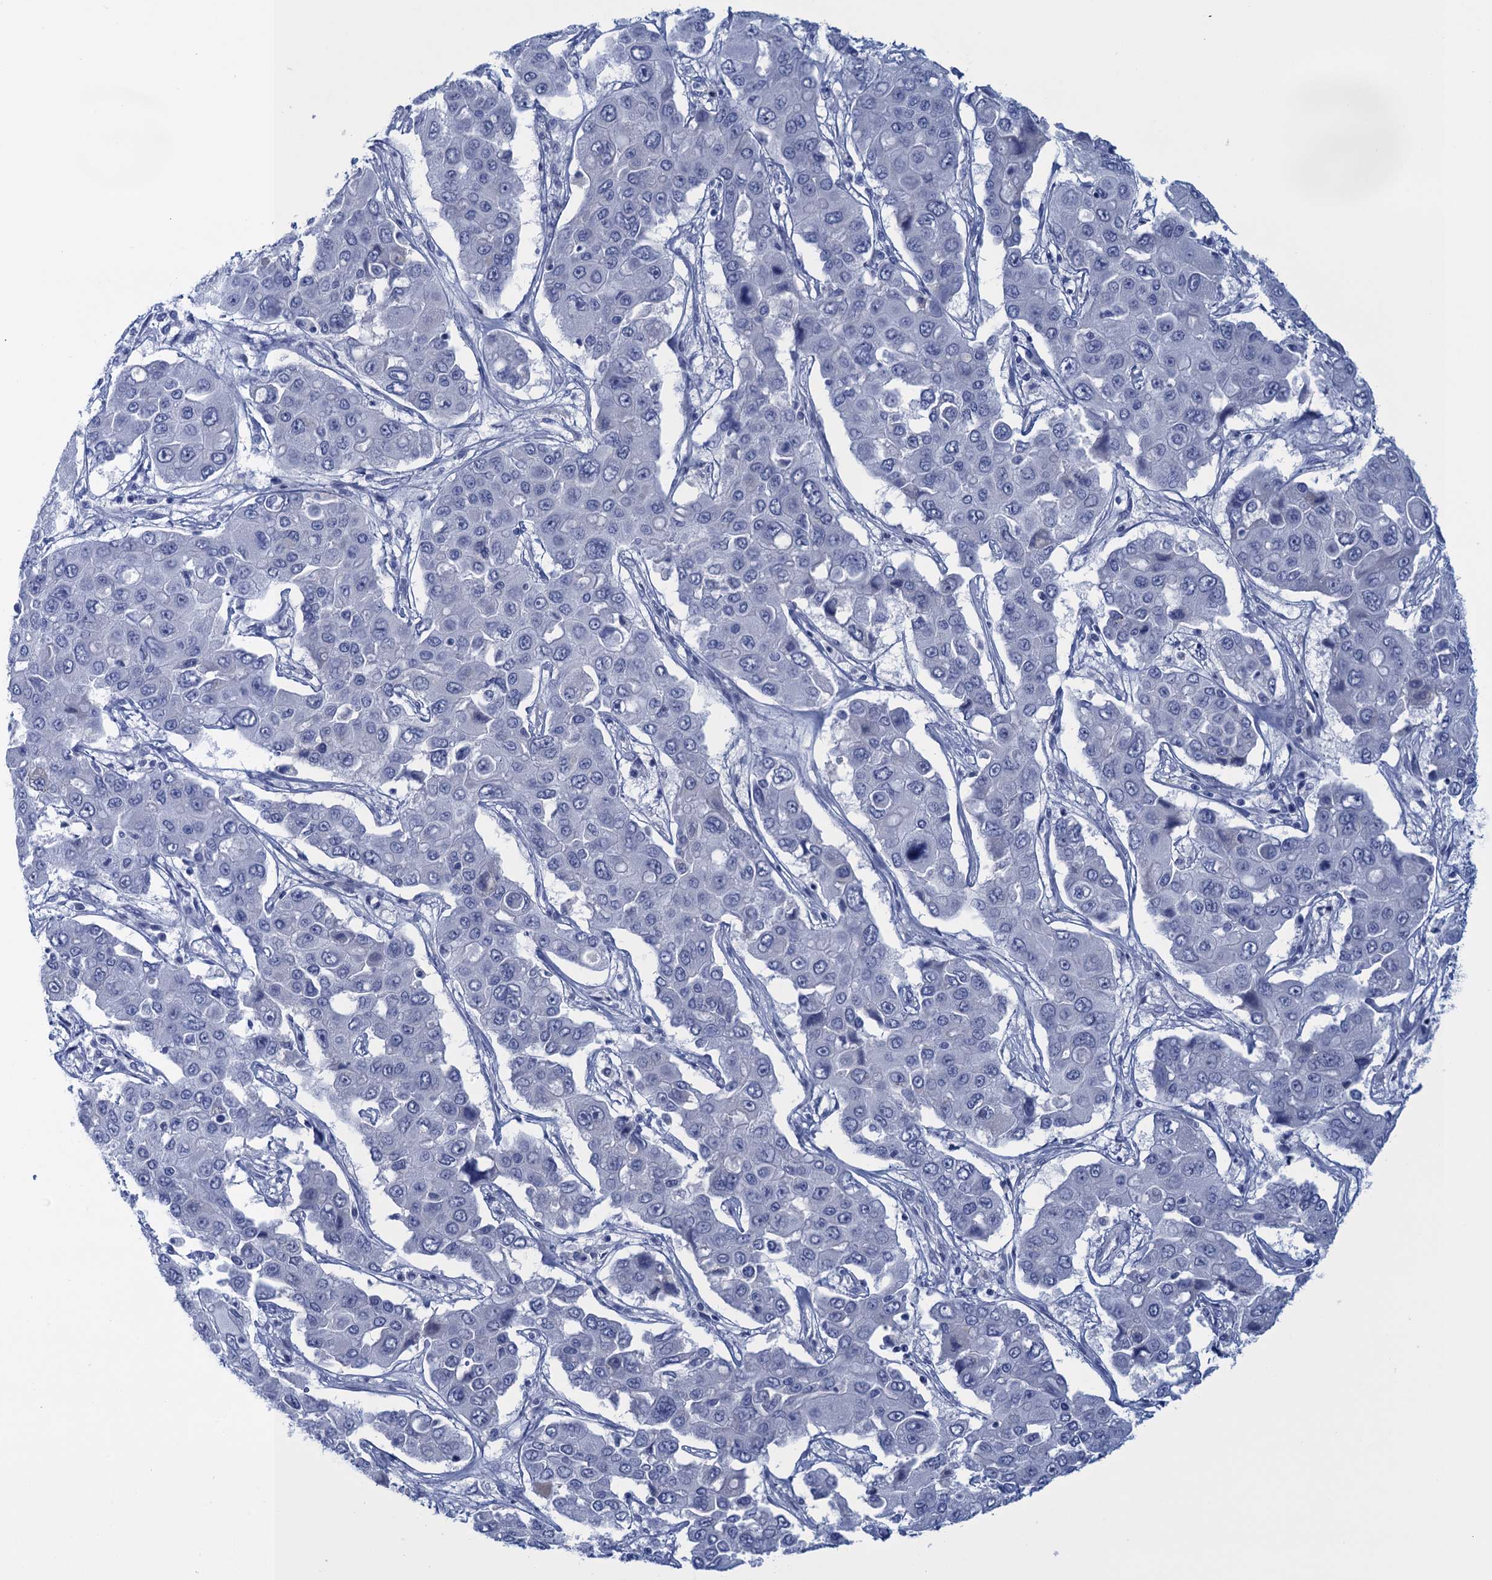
{"staining": {"intensity": "negative", "quantity": "none", "location": "none"}, "tissue": "liver cancer", "cell_type": "Tumor cells", "image_type": "cancer", "snomed": [{"axis": "morphology", "description": "Cholangiocarcinoma"}, {"axis": "topography", "description": "Liver"}], "caption": "Cholangiocarcinoma (liver) was stained to show a protein in brown. There is no significant expression in tumor cells.", "gene": "SCEL", "patient": {"sex": "male", "age": 67}}